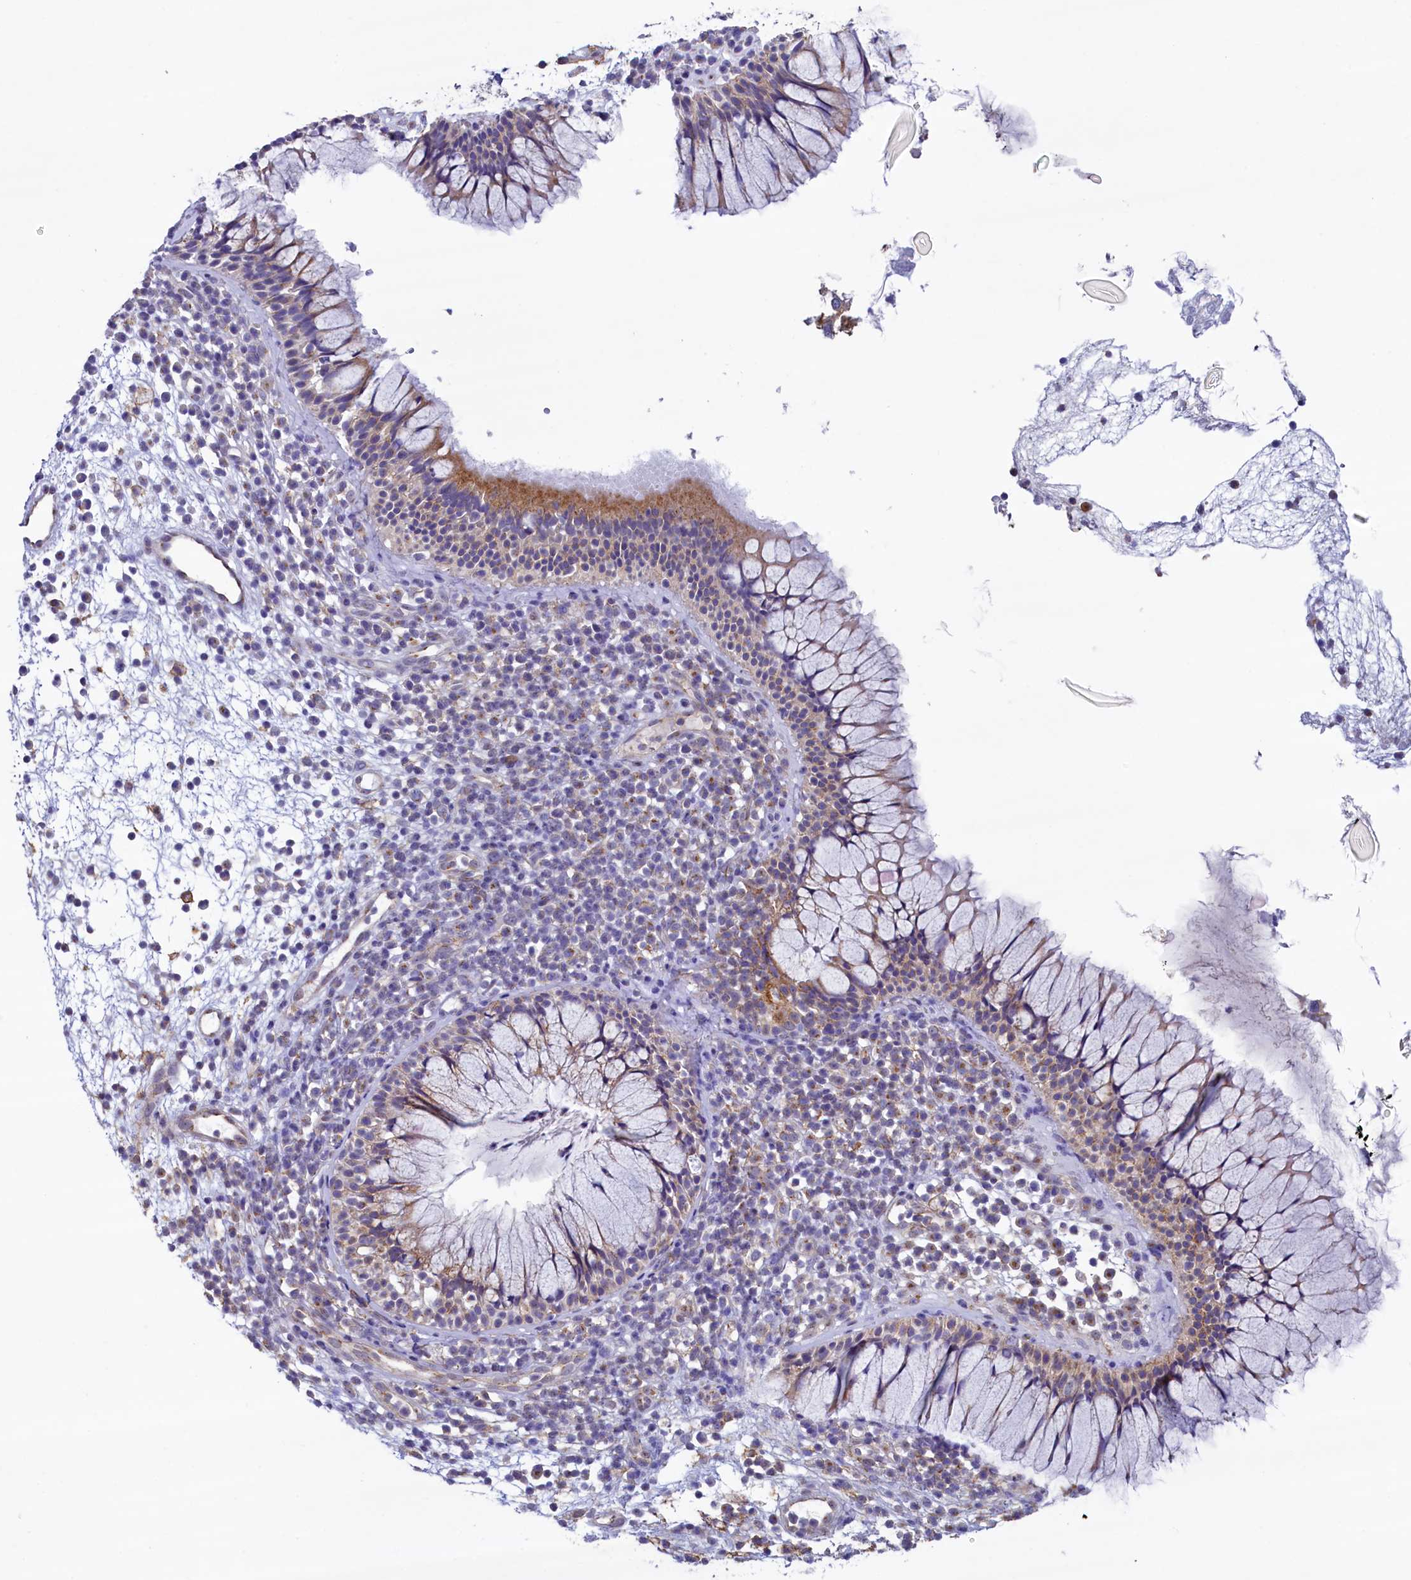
{"staining": {"intensity": "moderate", "quantity": ">75%", "location": "cytoplasmic/membranous"}, "tissue": "nasopharynx", "cell_type": "Respiratory epithelial cells", "image_type": "normal", "snomed": [{"axis": "morphology", "description": "Normal tissue, NOS"}, {"axis": "morphology", "description": "Inflammation, NOS"}, {"axis": "topography", "description": "Nasopharynx"}], "caption": "Nasopharynx stained with immunohistochemistry (IHC) demonstrates moderate cytoplasmic/membranous staining in about >75% of respiratory epithelial cells.", "gene": "GPR21", "patient": {"sex": "male", "age": 70}}